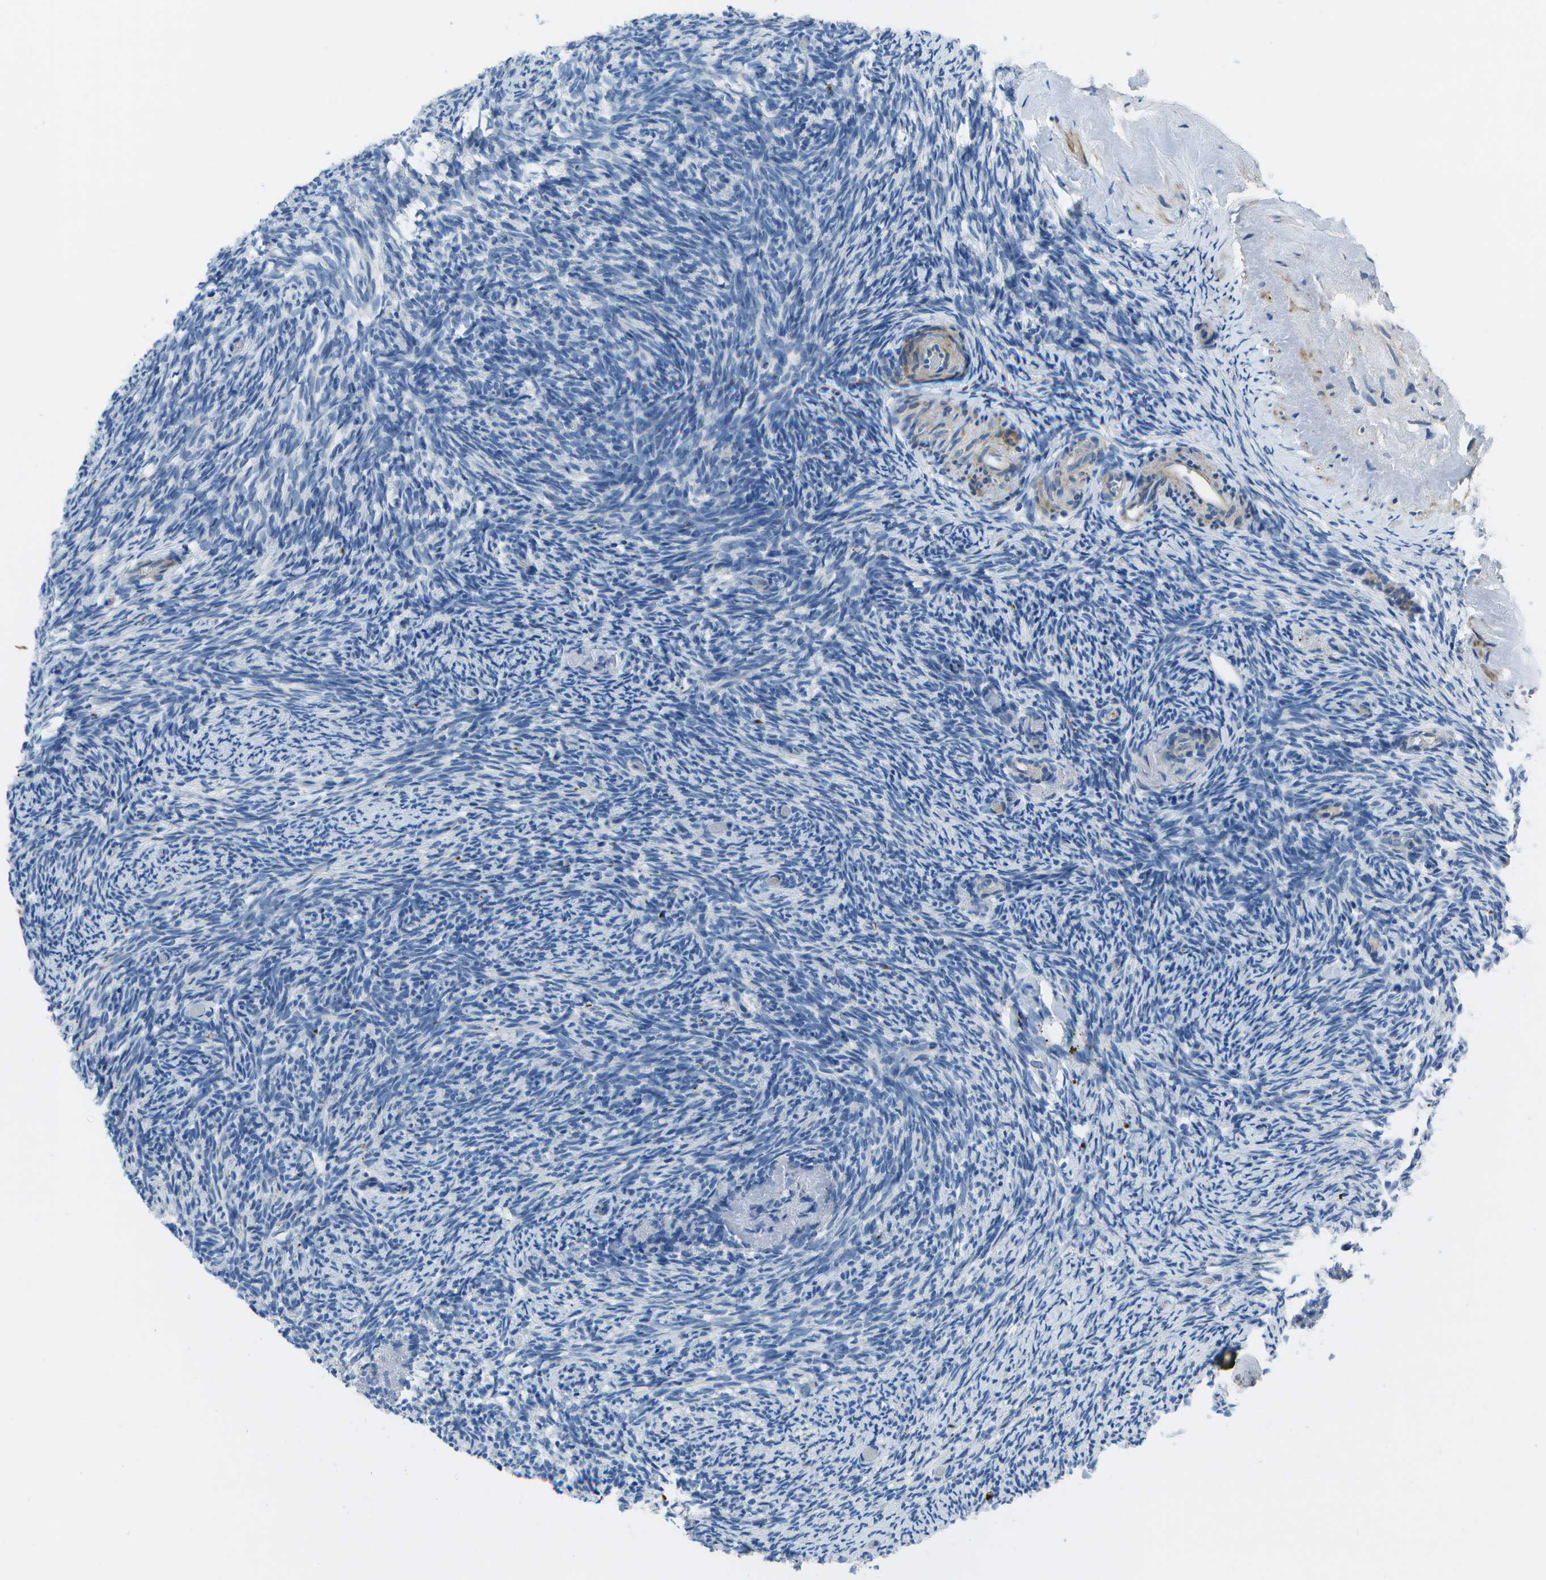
{"staining": {"intensity": "negative", "quantity": "none", "location": "none"}, "tissue": "ovary", "cell_type": "Follicle cells", "image_type": "normal", "snomed": [{"axis": "morphology", "description": "Normal tissue, NOS"}, {"axis": "topography", "description": "Ovary"}], "caption": "This is an IHC image of benign human ovary. There is no positivity in follicle cells.", "gene": "DCT", "patient": {"sex": "female", "age": 60}}